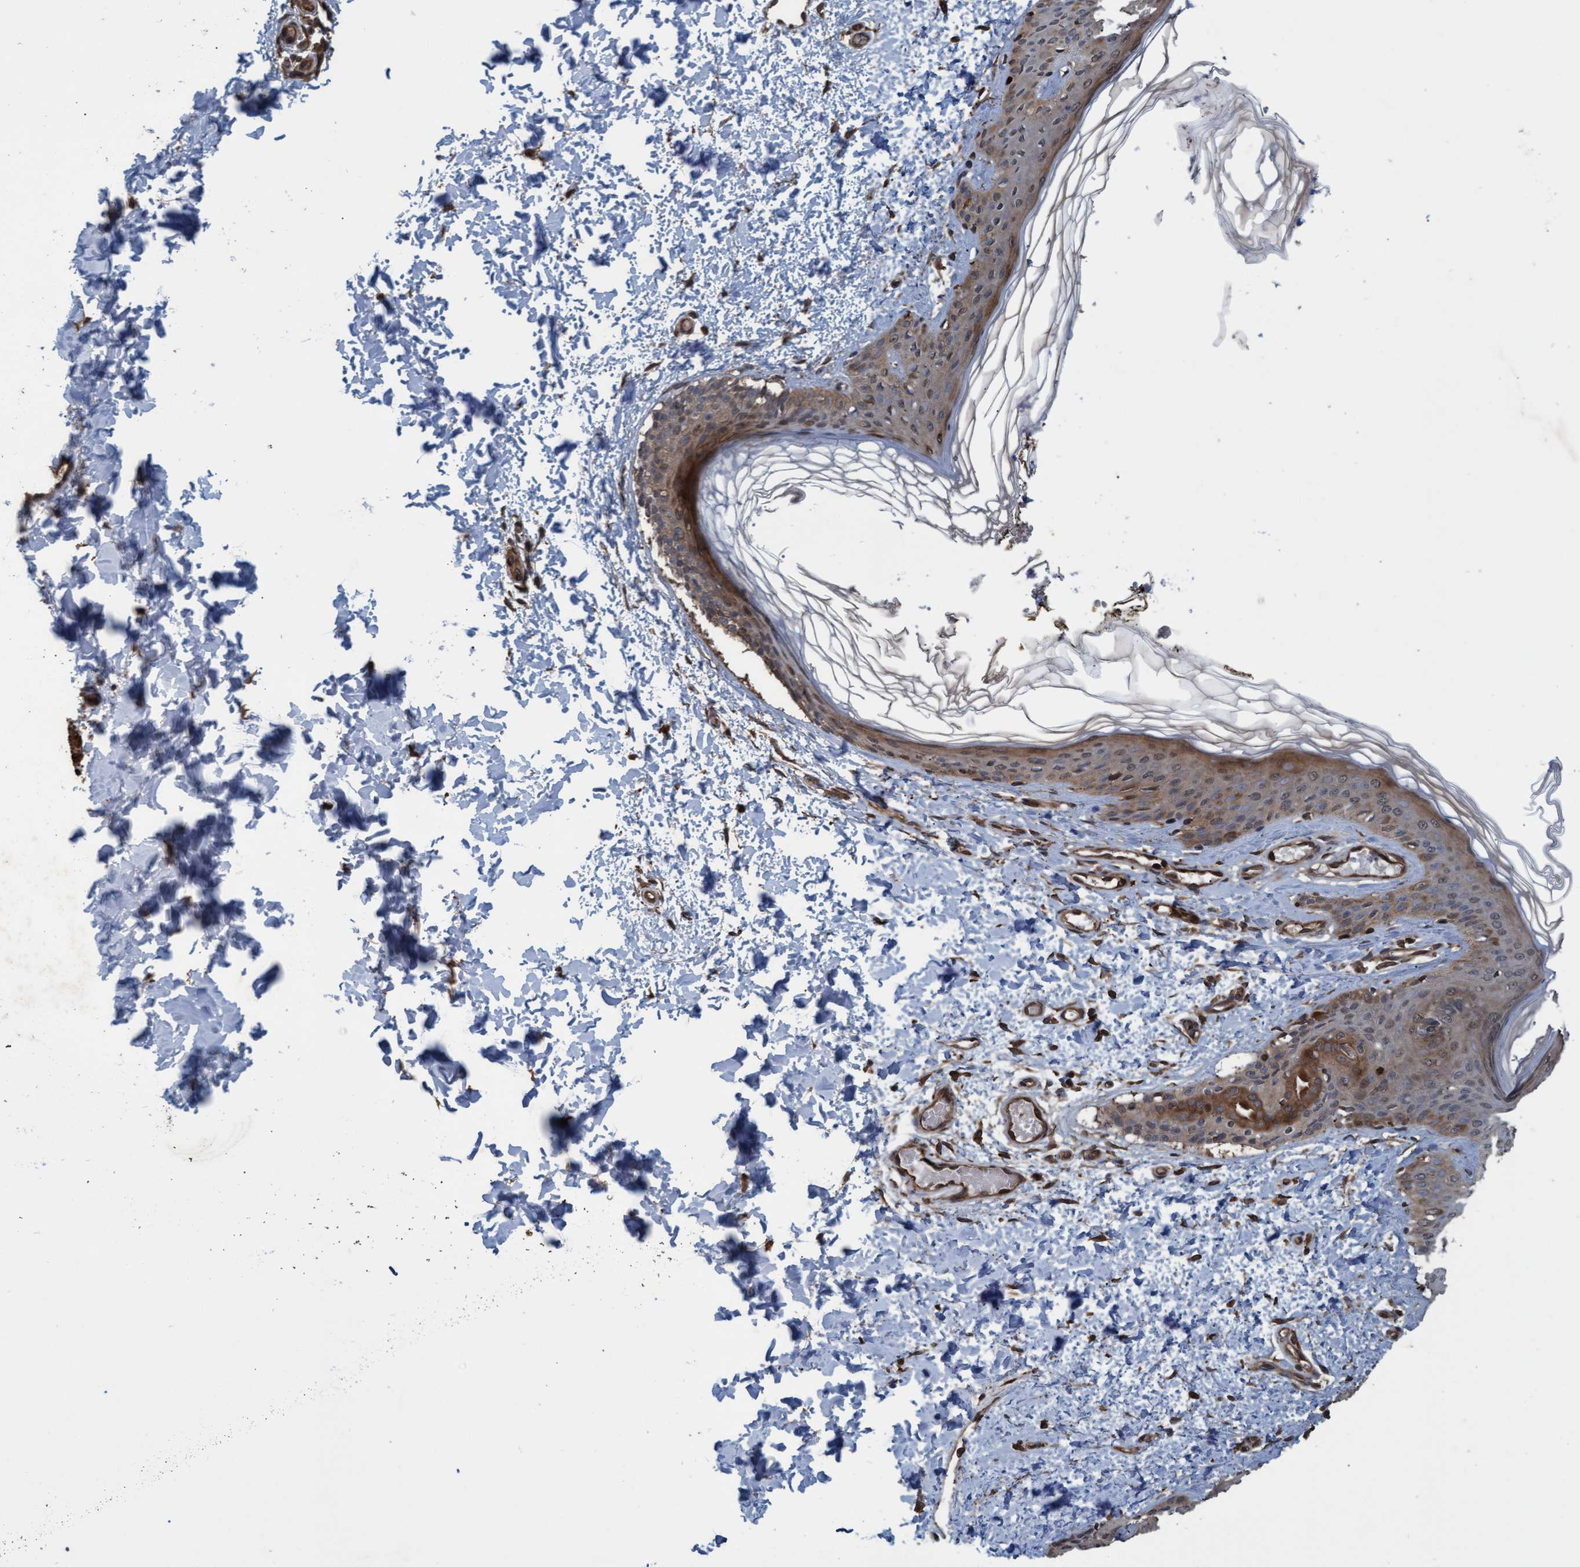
{"staining": {"intensity": "moderate", "quantity": ">75%", "location": "cytoplasmic/membranous"}, "tissue": "skin", "cell_type": "Fibroblasts", "image_type": "normal", "snomed": [{"axis": "morphology", "description": "Normal tissue, NOS"}, {"axis": "morphology", "description": "Neoplasm, benign, NOS"}, {"axis": "topography", "description": "Skin"}, {"axis": "topography", "description": "Soft tissue"}], "caption": "Brown immunohistochemical staining in unremarkable human skin exhibits moderate cytoplasmic/membranous positivity in approximately >75% of fibroblasts. (Stains: DAB in brown, nuclei in blue, Microscopy: brightfield microscopy at high magnification).", "gene": "GGT6", "patient": {"sex": "male", "age": 26}}